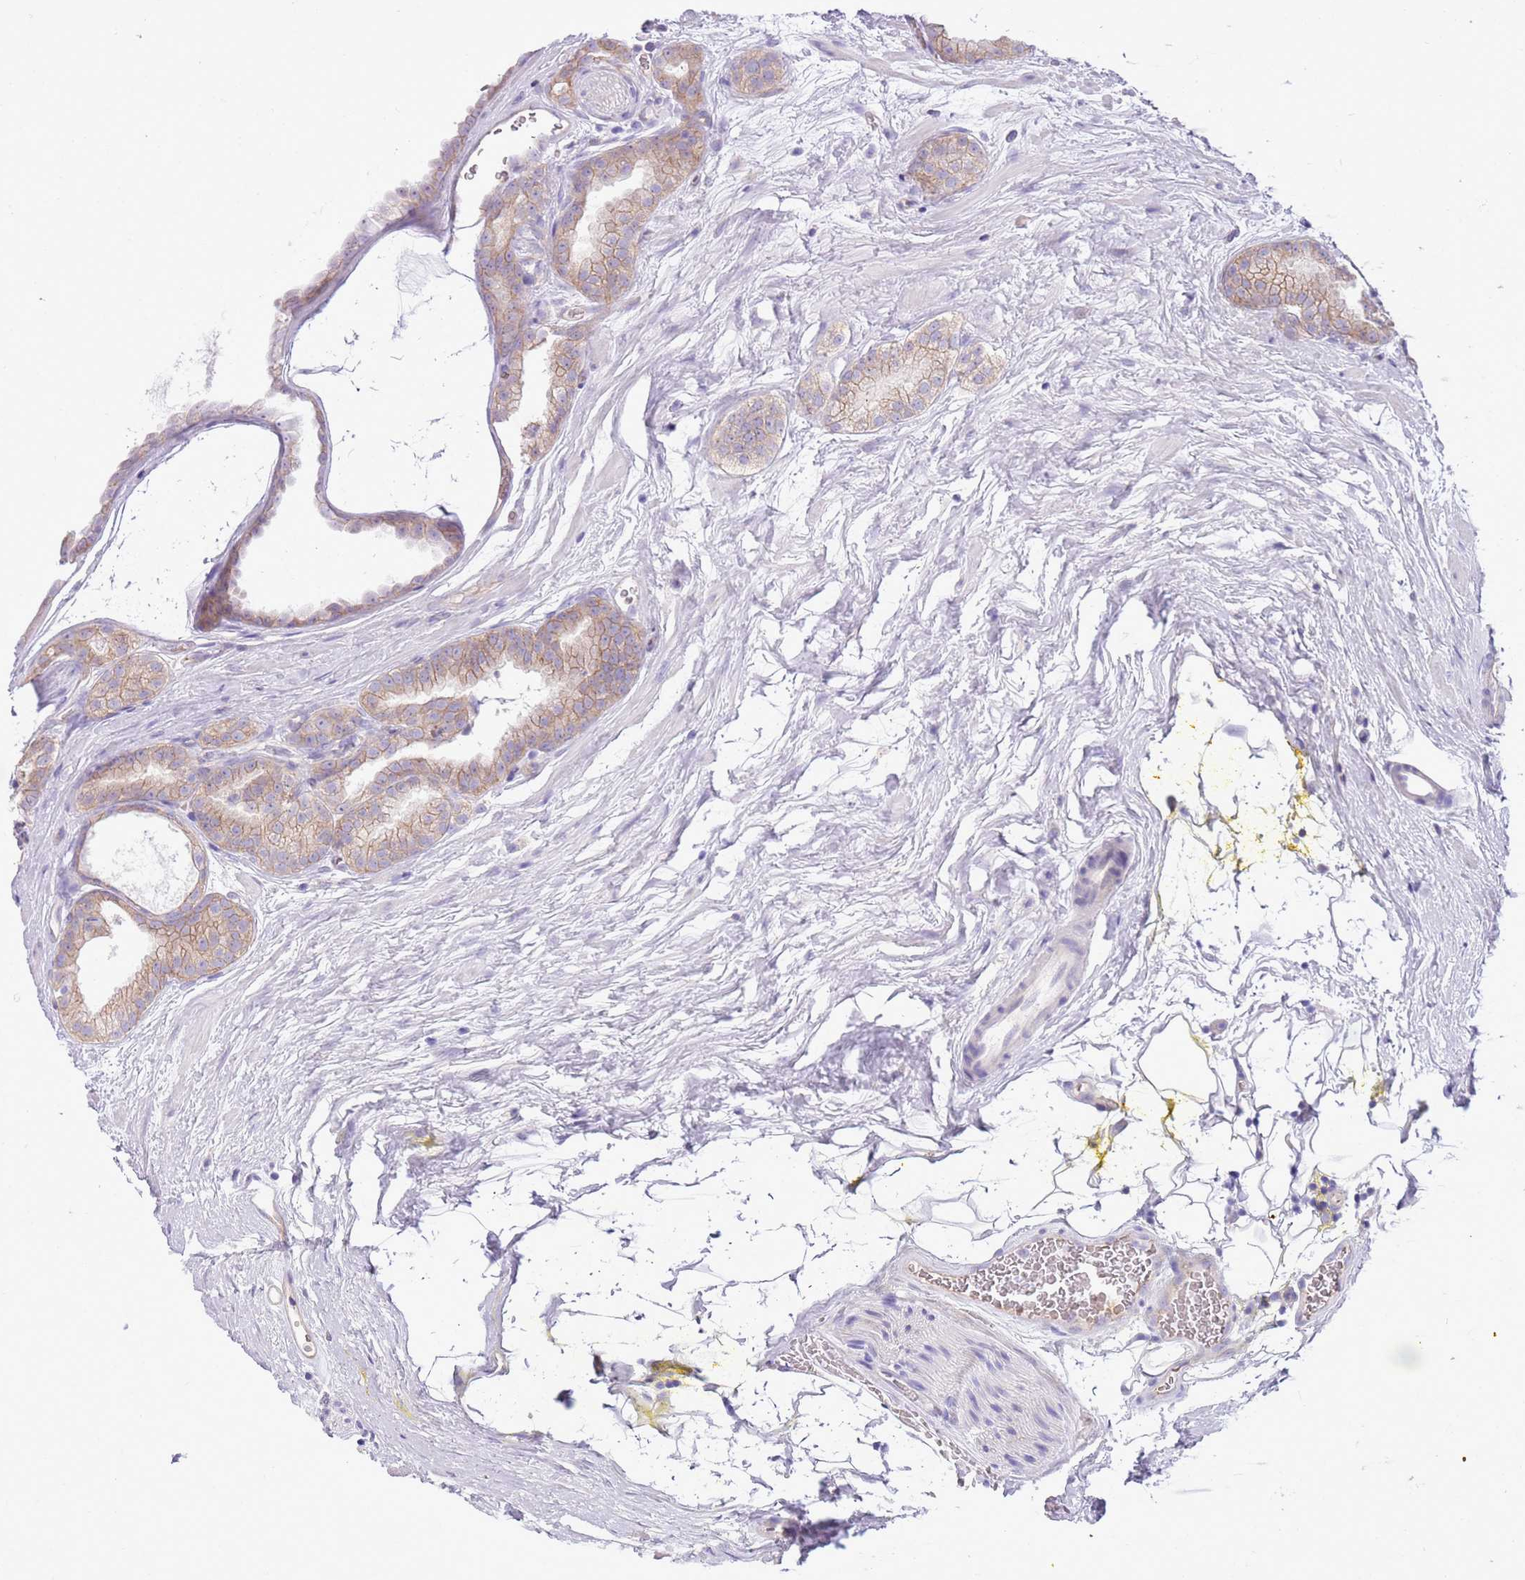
{"staining": {"intensity": "weak", "quantity": ">75%", "location": "cytoplasmic/membranous"}, "tissue": "prostate cancer", "cell_type": "Tumor cells", "image_type": "cancer", "snomed": [{"axis": "morphology", "description": "Adenocarcinoma, High grade"}, {"axis": "topography", "description": "Prostate"}], "caption": "IHC histopathology image of human prostate cancer stained for a protein (brown), which demonstrates low levels of weak cytoplasmic/membranous expression in approximately >75% of tumor cells.", "gene": "PARP8", "patient": {"sex": "male", "age": 72}}